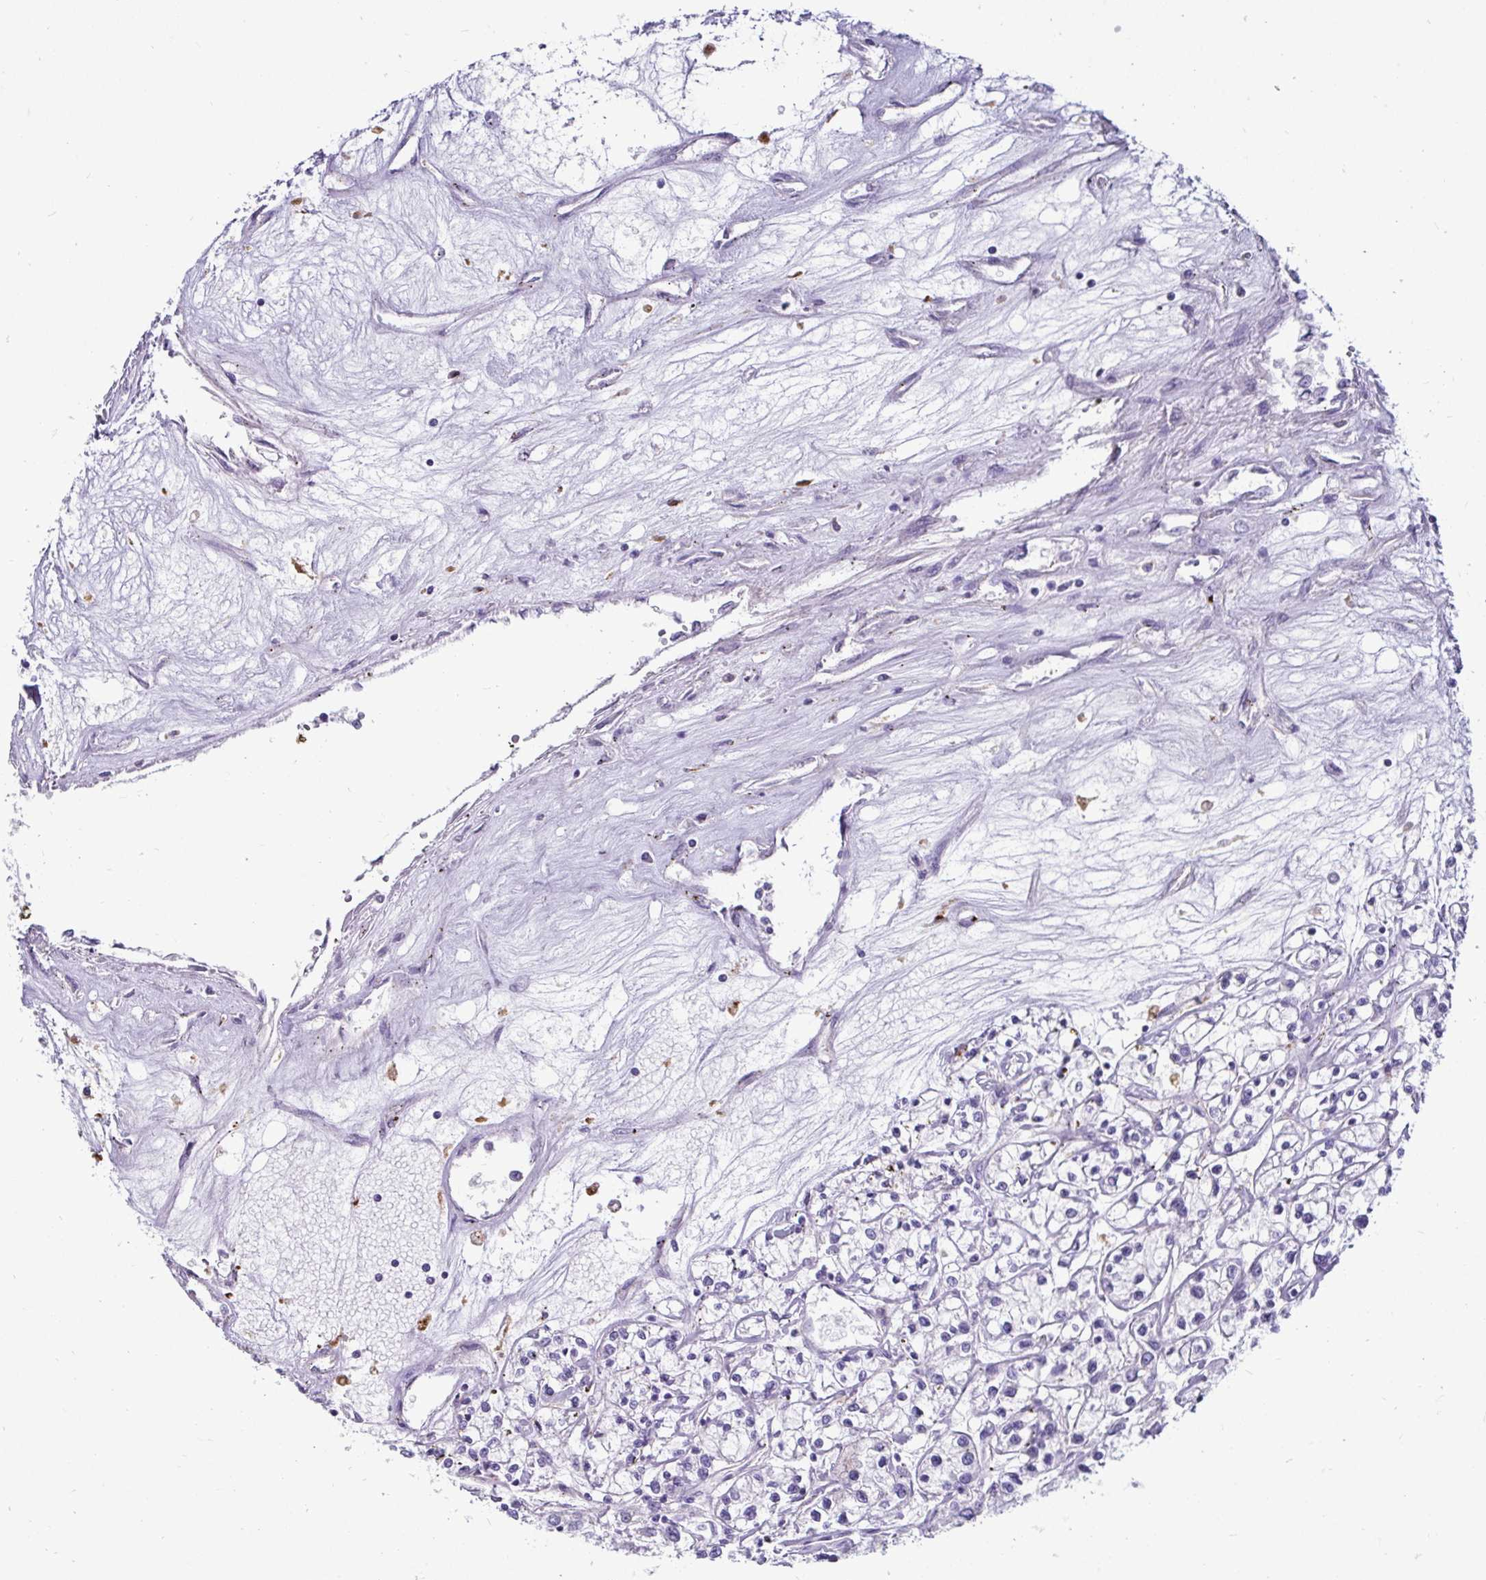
{"staining": {"intensity": "negative", "quantity": "none", "location": "none"}, "tissue": "renal cancer", "cell_type": "Tumor cells", "image_type": "cancer", "snomed": [{"axis": "morphology", "description": "Adenocarcinoma, NOS"}, {"axis": "topography", "description": "Kidney"}], "caption": "This is an immunohistochemistry (IHC) histopathology image of adenocarcinoma (renal). There is no positivity in tumor cells.", "gene": "CTSZ", "patient": {"sex": "female", "age": 59}}